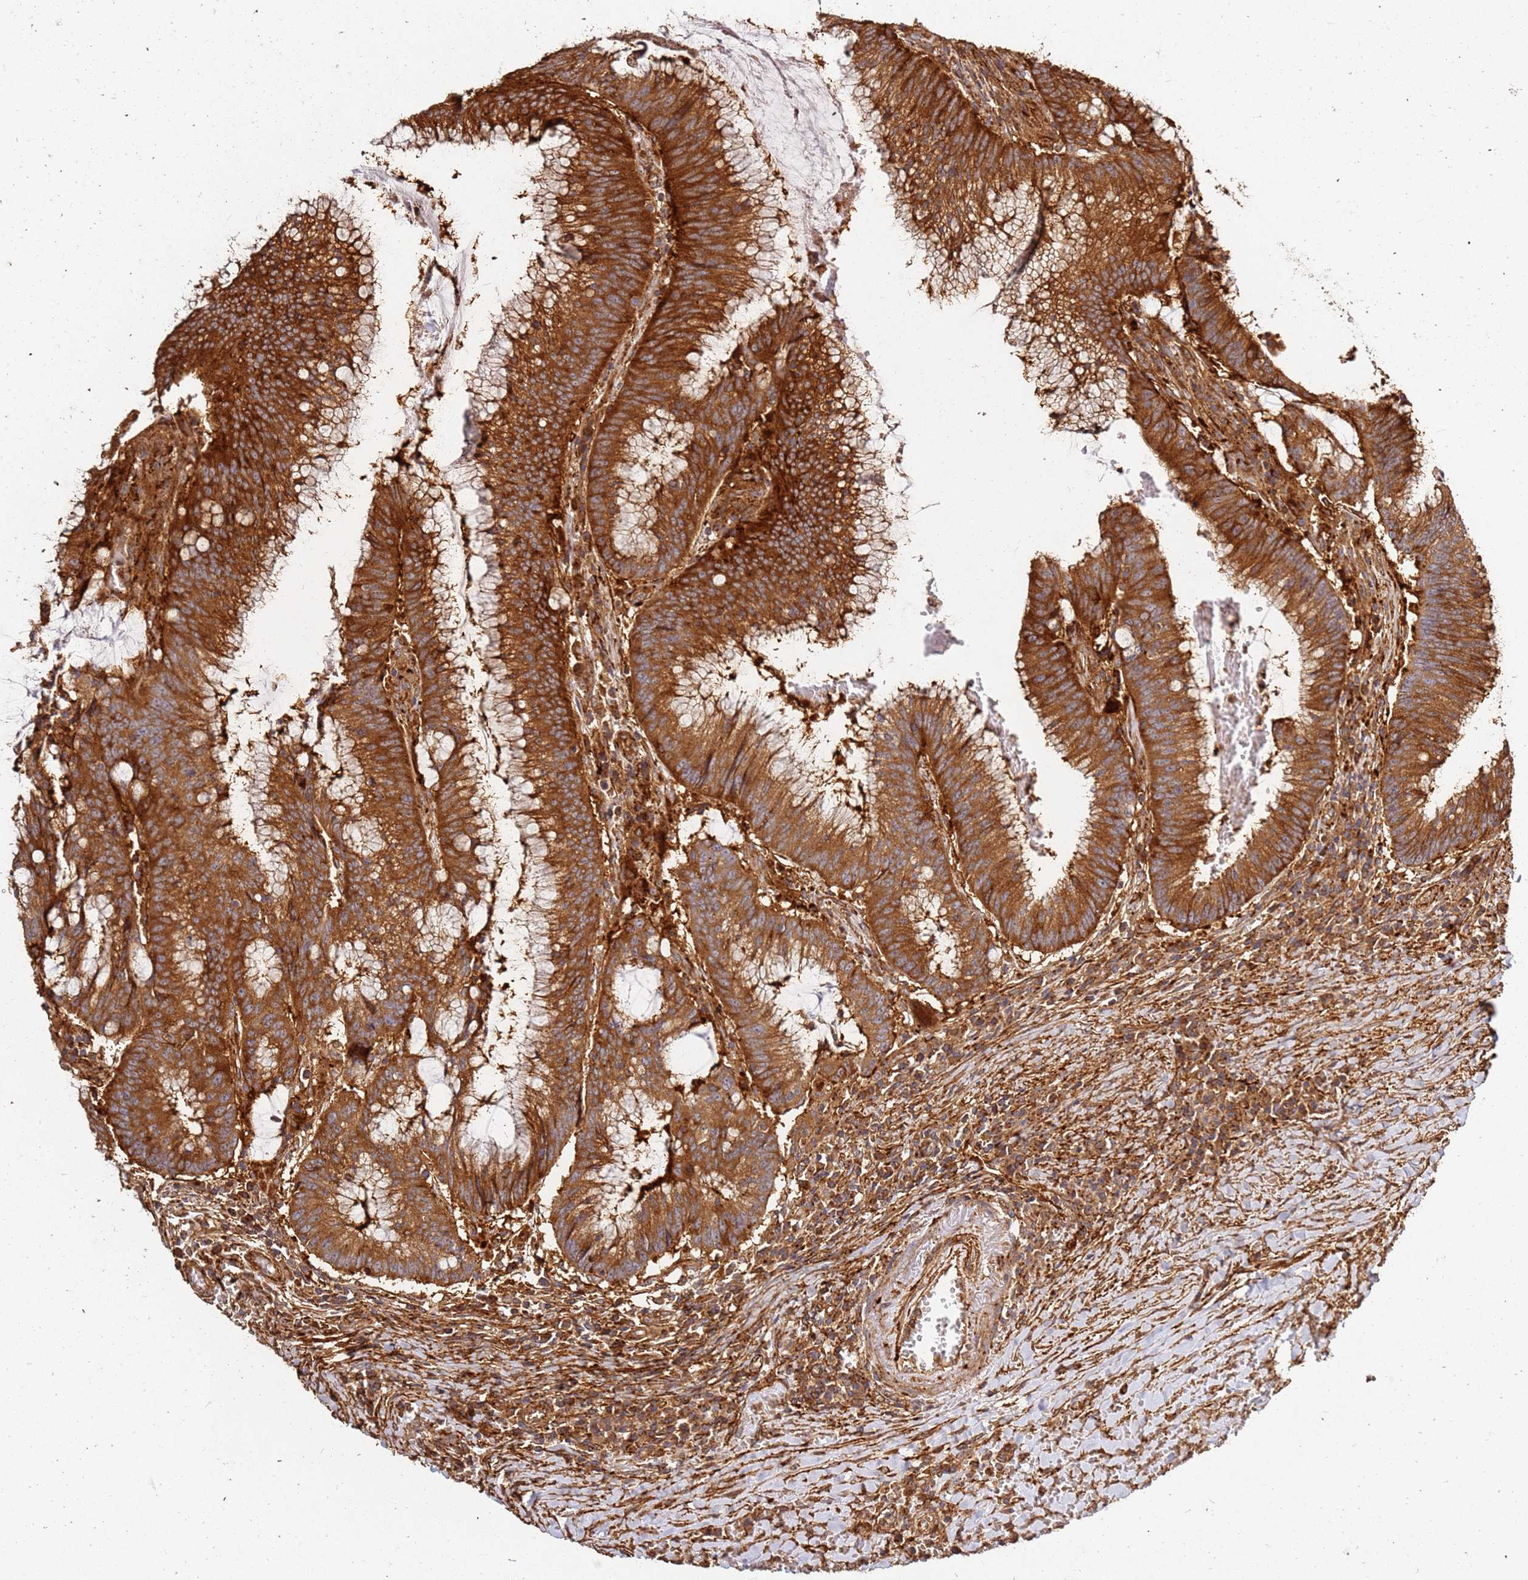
{"staining": {"intensity": "strong", "quantity": ">75%", "location": "cytoplasmic/membranous"}, "tissue": "colorectal cancer", "cell_type": "Tumor cells", "image_type": "cancer", "snomed": [{"axis": "morphology", "description": "Adenocarcinoma, NOS"}, {"axis": "topography", "description": "Rectum"}], "caption": "Tumor cells show high levels of strong cytoplasmic/membranous positivity in approximately >75% of cells in human colorectal cancer.", "gene": "DVL3", "patient": {"sex": "female", "age": 77}}